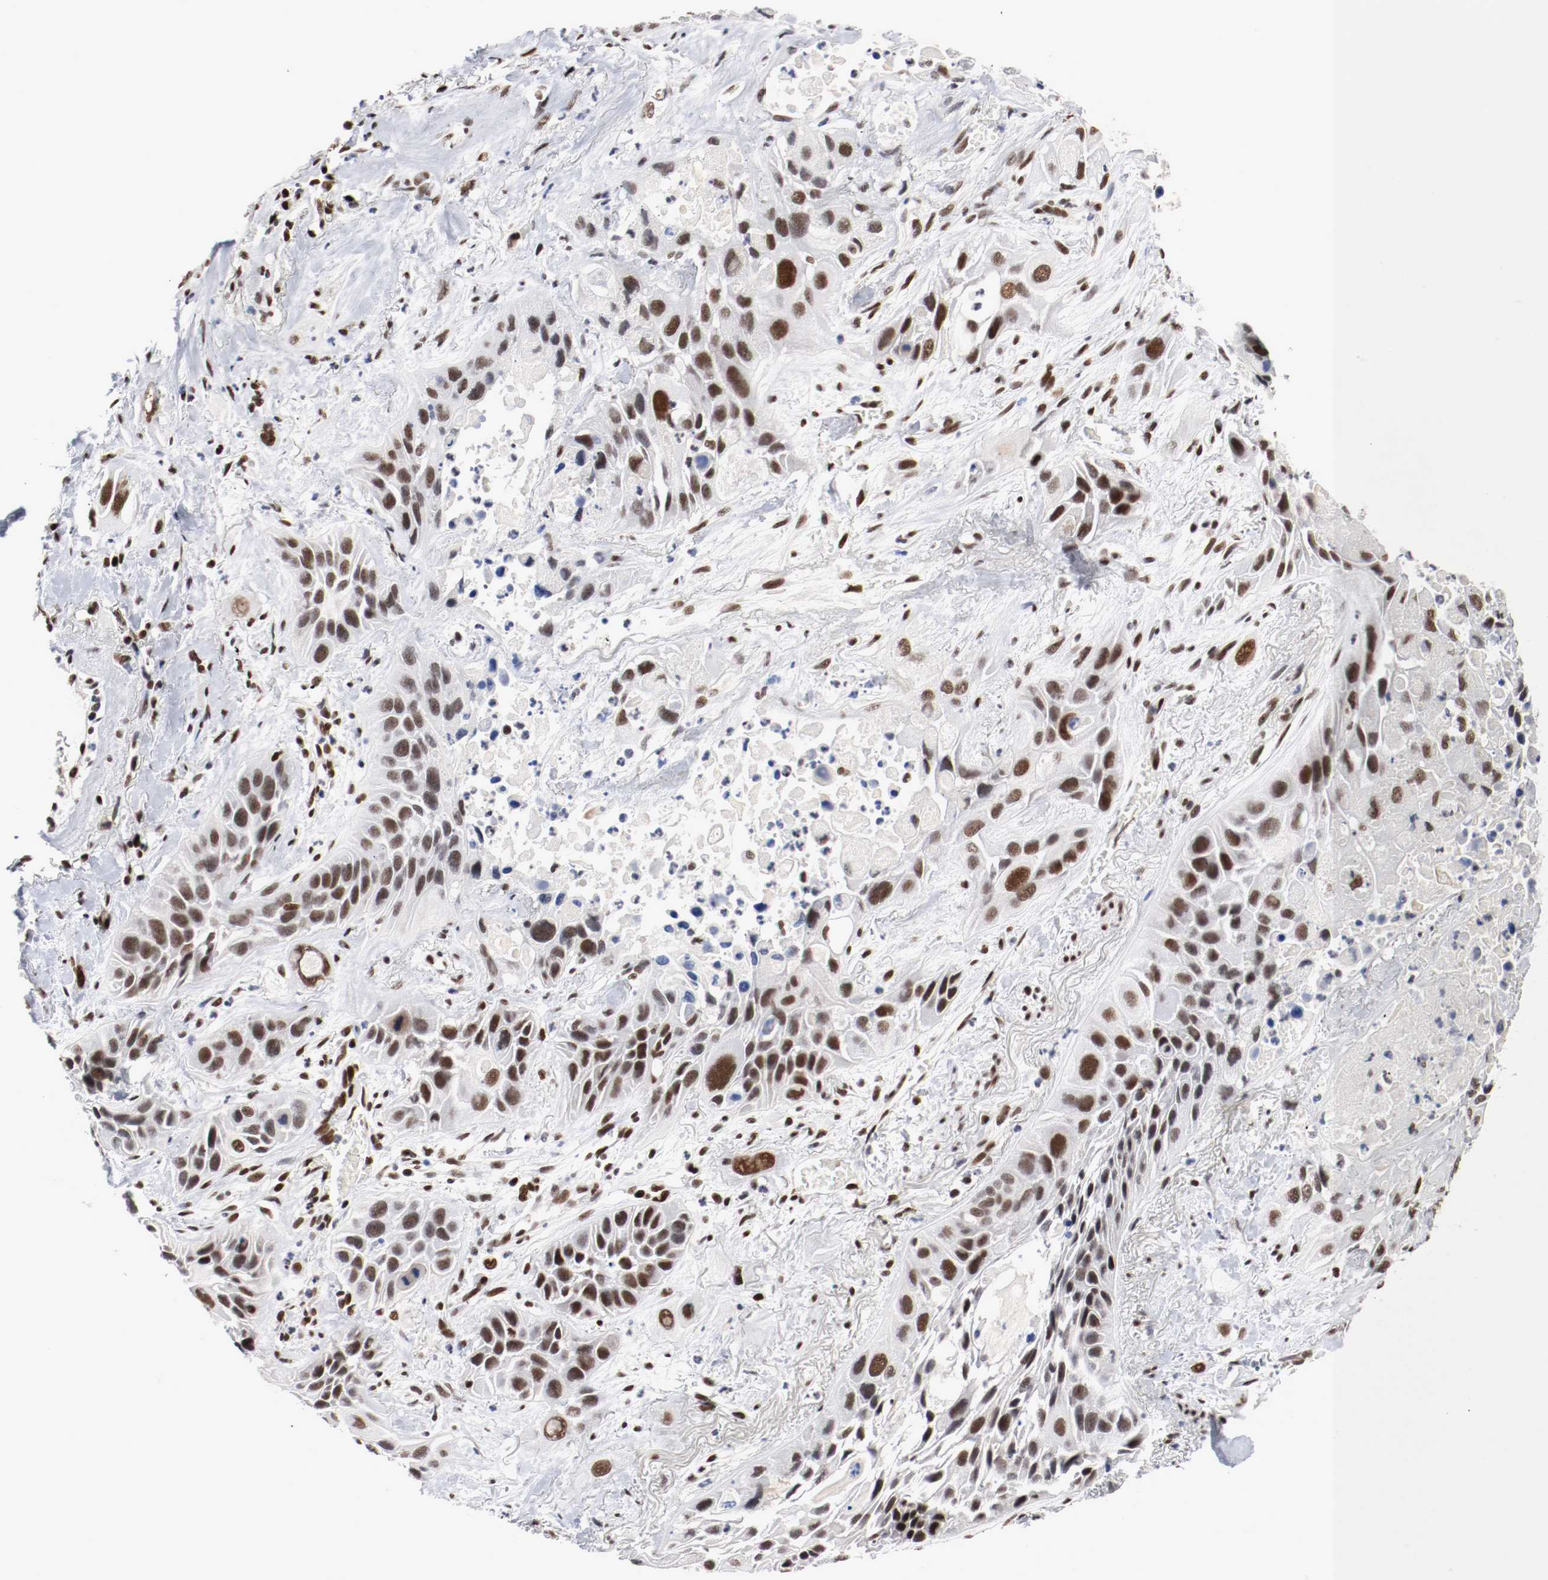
{"staining": {"intensity": "strong", "quantity": ">75%", "location": "nuclear"}, "tissue": "lung cancer", "cell_type": "Tumor cells", "image_type": "cancer", "snomed": [{"axis": "morphology", "description": "Squamous cell carcinoma, NOS"}, {"axis": "topography", "description": "Lung"}], "caption": "Immunohistochemistry (IHC) of lung cancer reveals high levels of strong nuclear staining in about >75% of tumor cells. (DAB (3,3'-diaminobenzidine) IHC, brown staining for protein, blue staining for nuclei).", "gene": "MEF2D", "patient": {"sex": "female", "age": 76}}